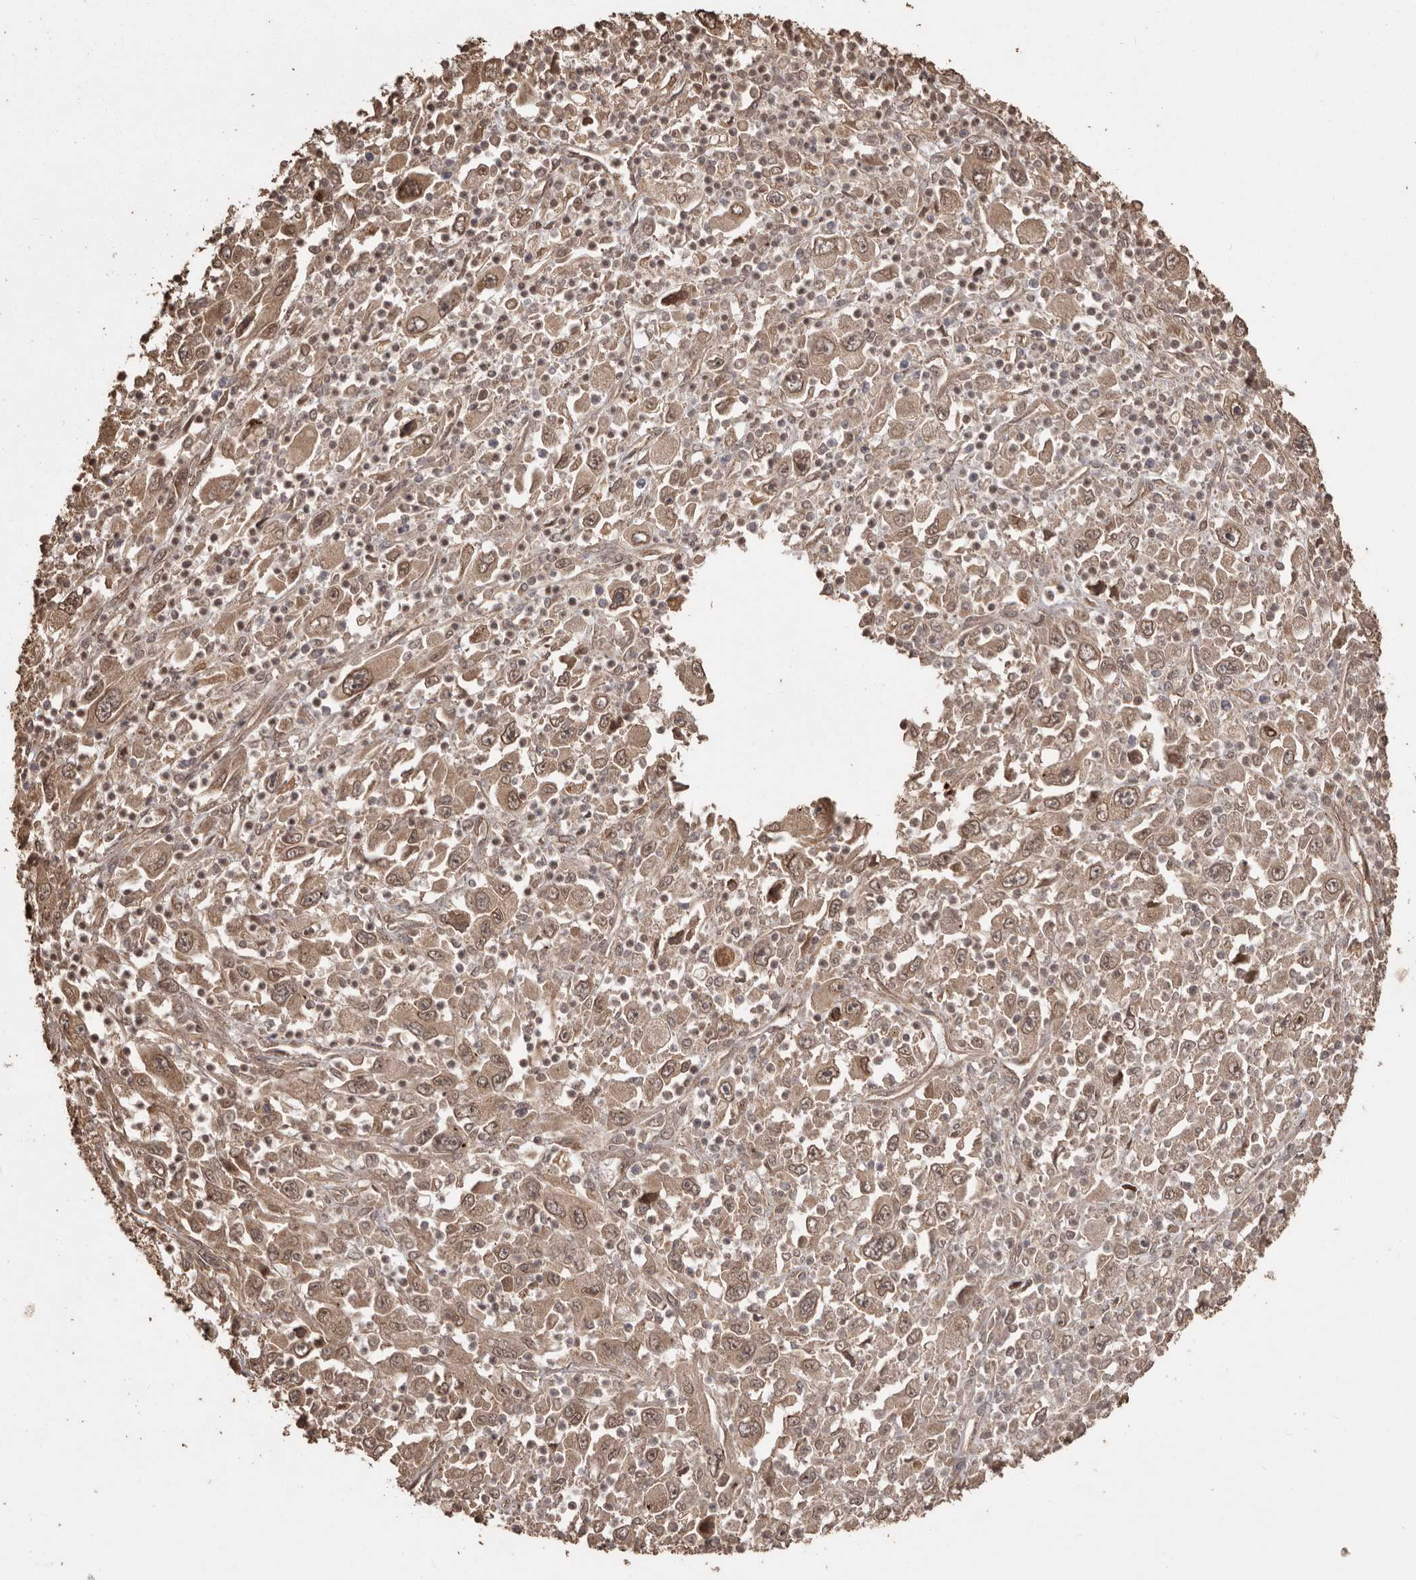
{"staining": {"intensity": "moderate", "quantity": ">75%", "location": "cytoplasmic/membranous,nuclear"}, "tissue": "melanoma", "cell_type": "Tumor cells", "image_type": "cancer", "snomed": [{"axis": "morphology", "description": "Malignant melanoma, Metastatic site"}, {"axis": "topography", "description": "Skin"}], "caption": "Approximately >75% of tumor cells in malignant melanoma (metastatic site) show moderate cytoplasmic/membranous and nuclear protein positivity as visualized by brown immunohistochemical staining.", "gene": "NUP43", "patient": {"sex": "female", "age": 56}}